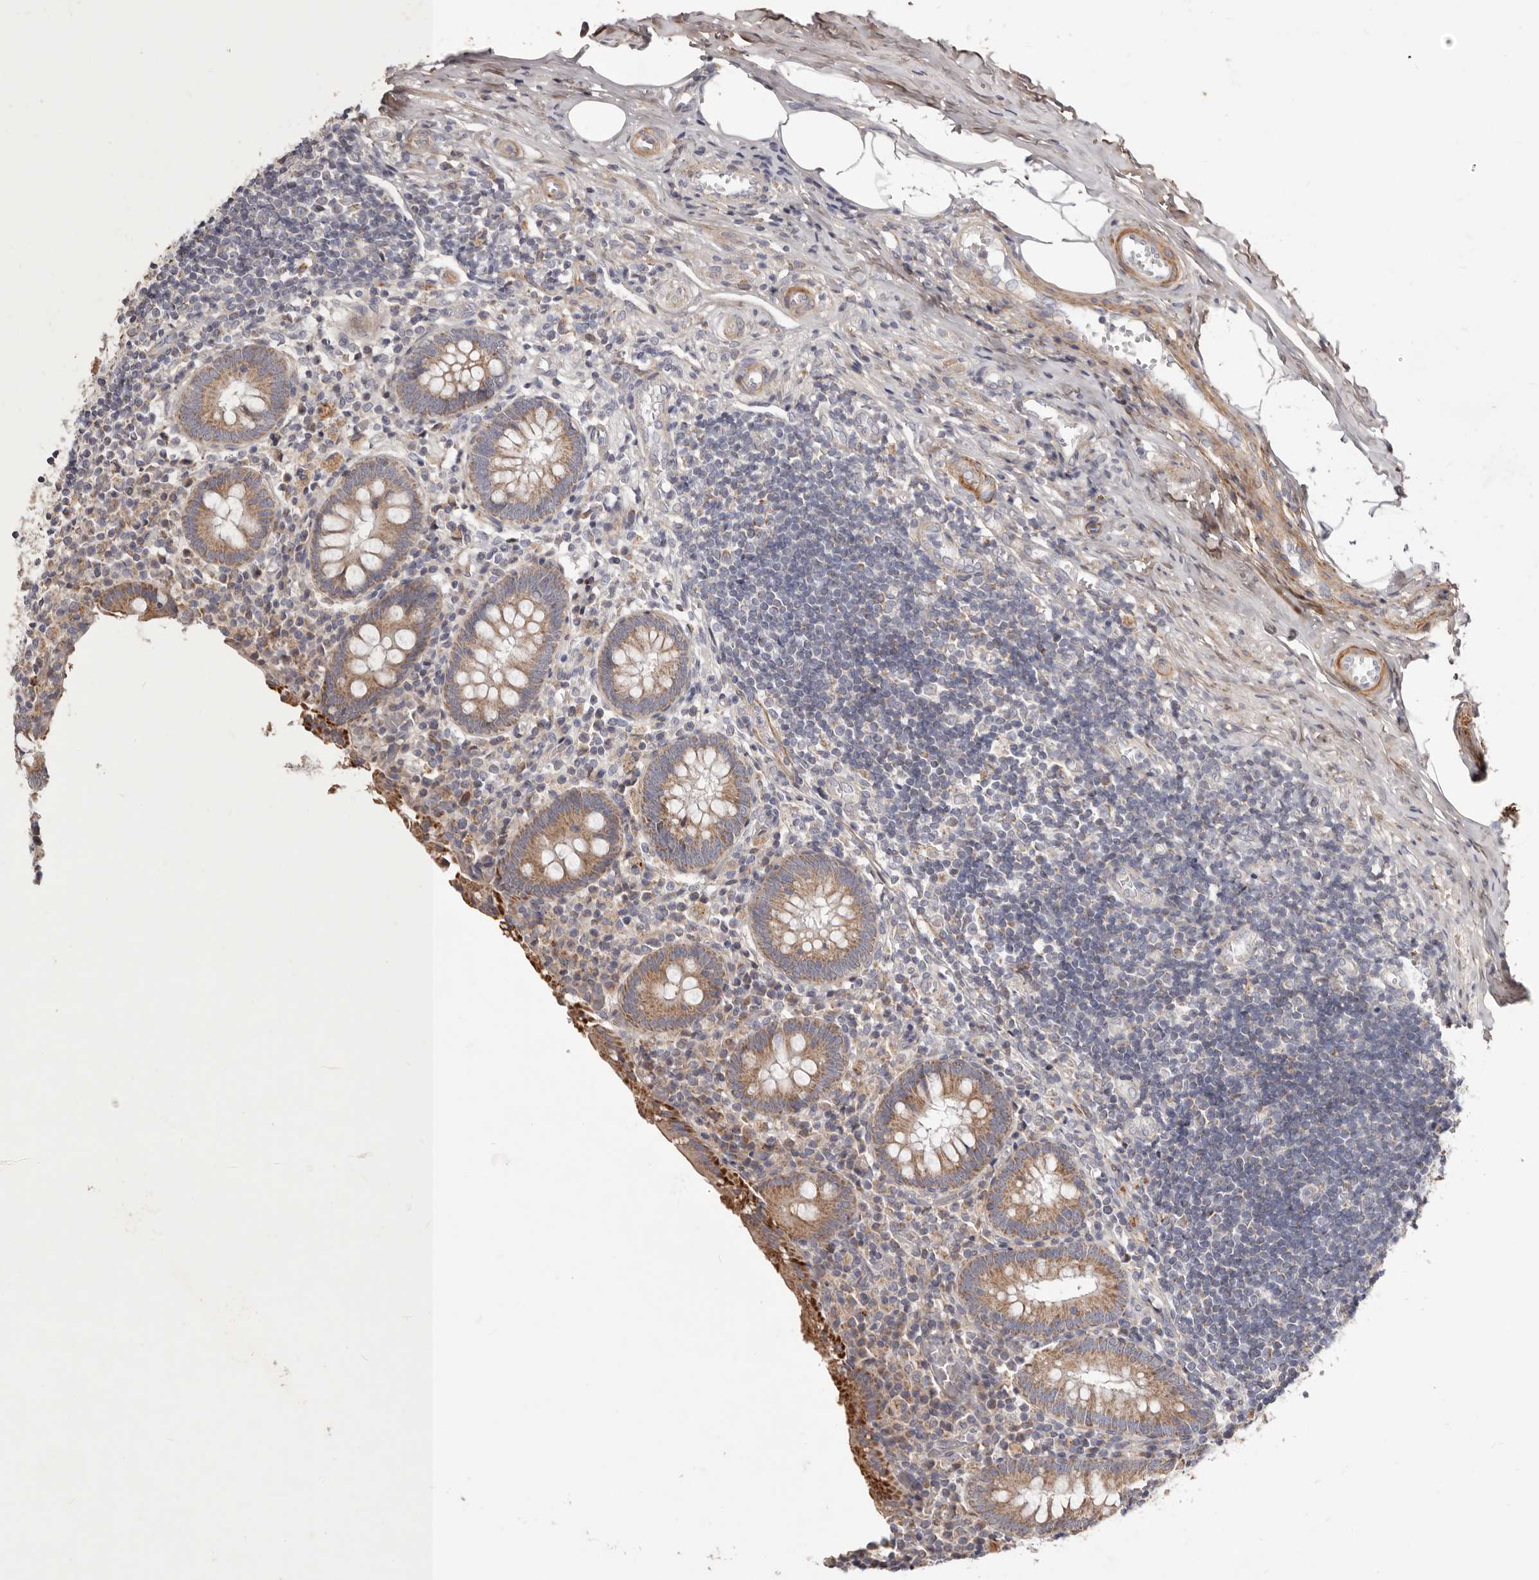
{"staining": {"intensity": "moderate", "quantity": ">75%", "location": "cytoplasmic/membranous"}, "tissue": "appendix", "cell_type": "Glandular cells", "image_type": "normal", "snomed": [{"axis": "morphology", "description": "Normal tissue, NOS"}, {"axis": "topography", "description": "Appendix"}], "caption": "Protein staining of normal appendix shows moderate cytoplasmic/membranous staining in approximately >75% of glandular cells.", "gene": "MRPS10", "patient": {"sex": "female", "age": 17}}